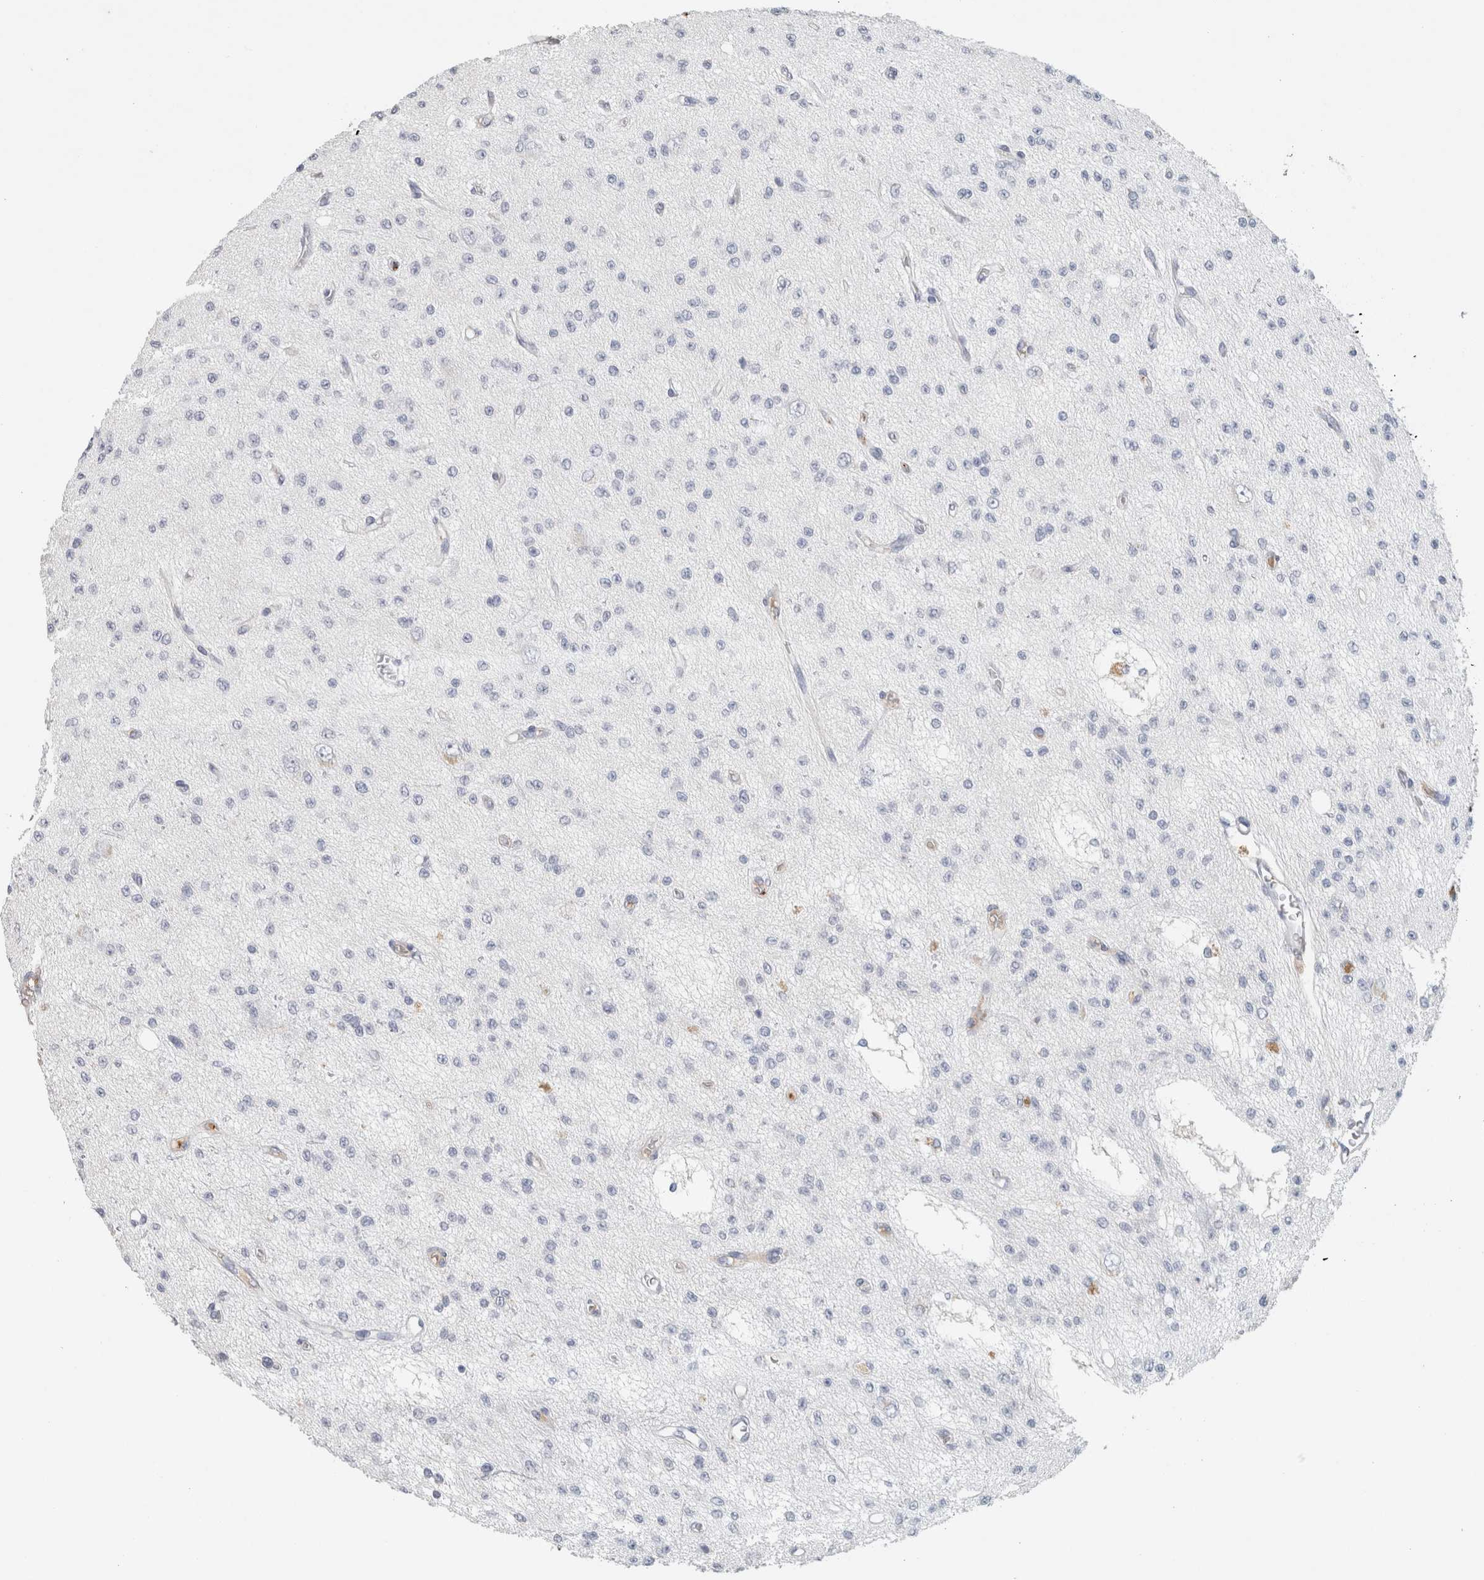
{"staining": {"intensity": "negative", "quantity": "none", "location": "none"}, "tissue": "glioma", "cell_type": "Tumor cells", "image_type": "cancer", "snomed": [{"axis": "morphology", "description": "Glioma, malignant, Low grade"}, {"axis": "topography", "description": "Brain"}], "caption": "This is an immunohistochemistry (IHC) photomicrograph of low-grade glioma (malignant). There is no expression in tumor cells.", "gene": "CD36", "patient": {"sex": "male", "age": 38}}